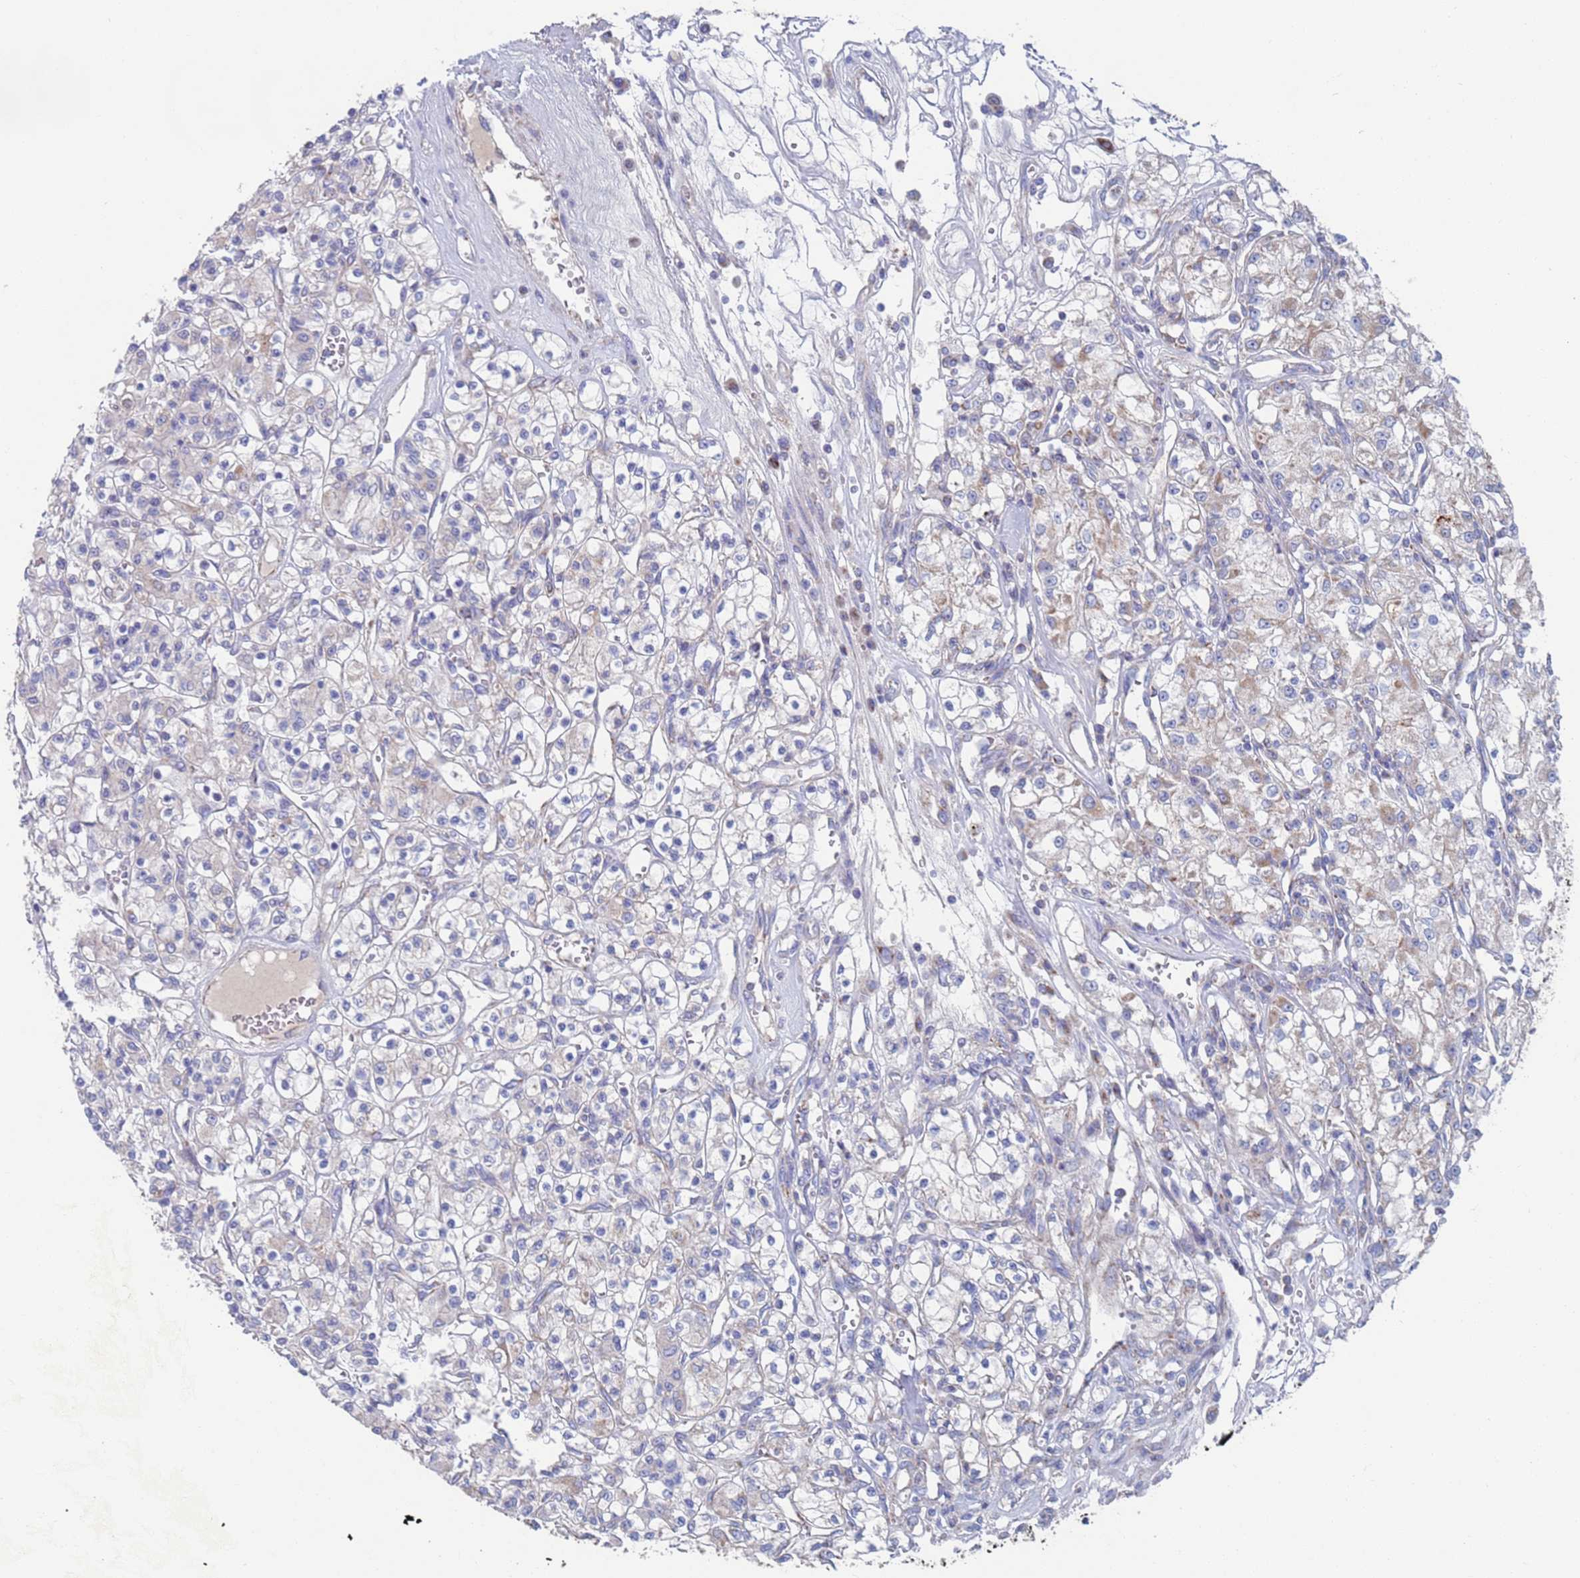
{"staining": {"intensity": "moderate", "quantity": "<25%", "location": "cytoplasmic/membranous"}, "tissue": "renal cancer", "cell_type": "Tumor cells", "image_type": "cancer", "snomed": [{"axis": "morphology", "description": "Adenocarcinoma, NOS"}, {"axis": "topography", "description": "Kidney"}], "caption": "This image reveals immunohistochemistry staining of human renal cancer (adenocarcinoma), with low moderate cytoplasmic/membranous expression in about <25% of tumor cells.", "gene": "MRPL22", "patient": {"sex": "female", "age": 59}}